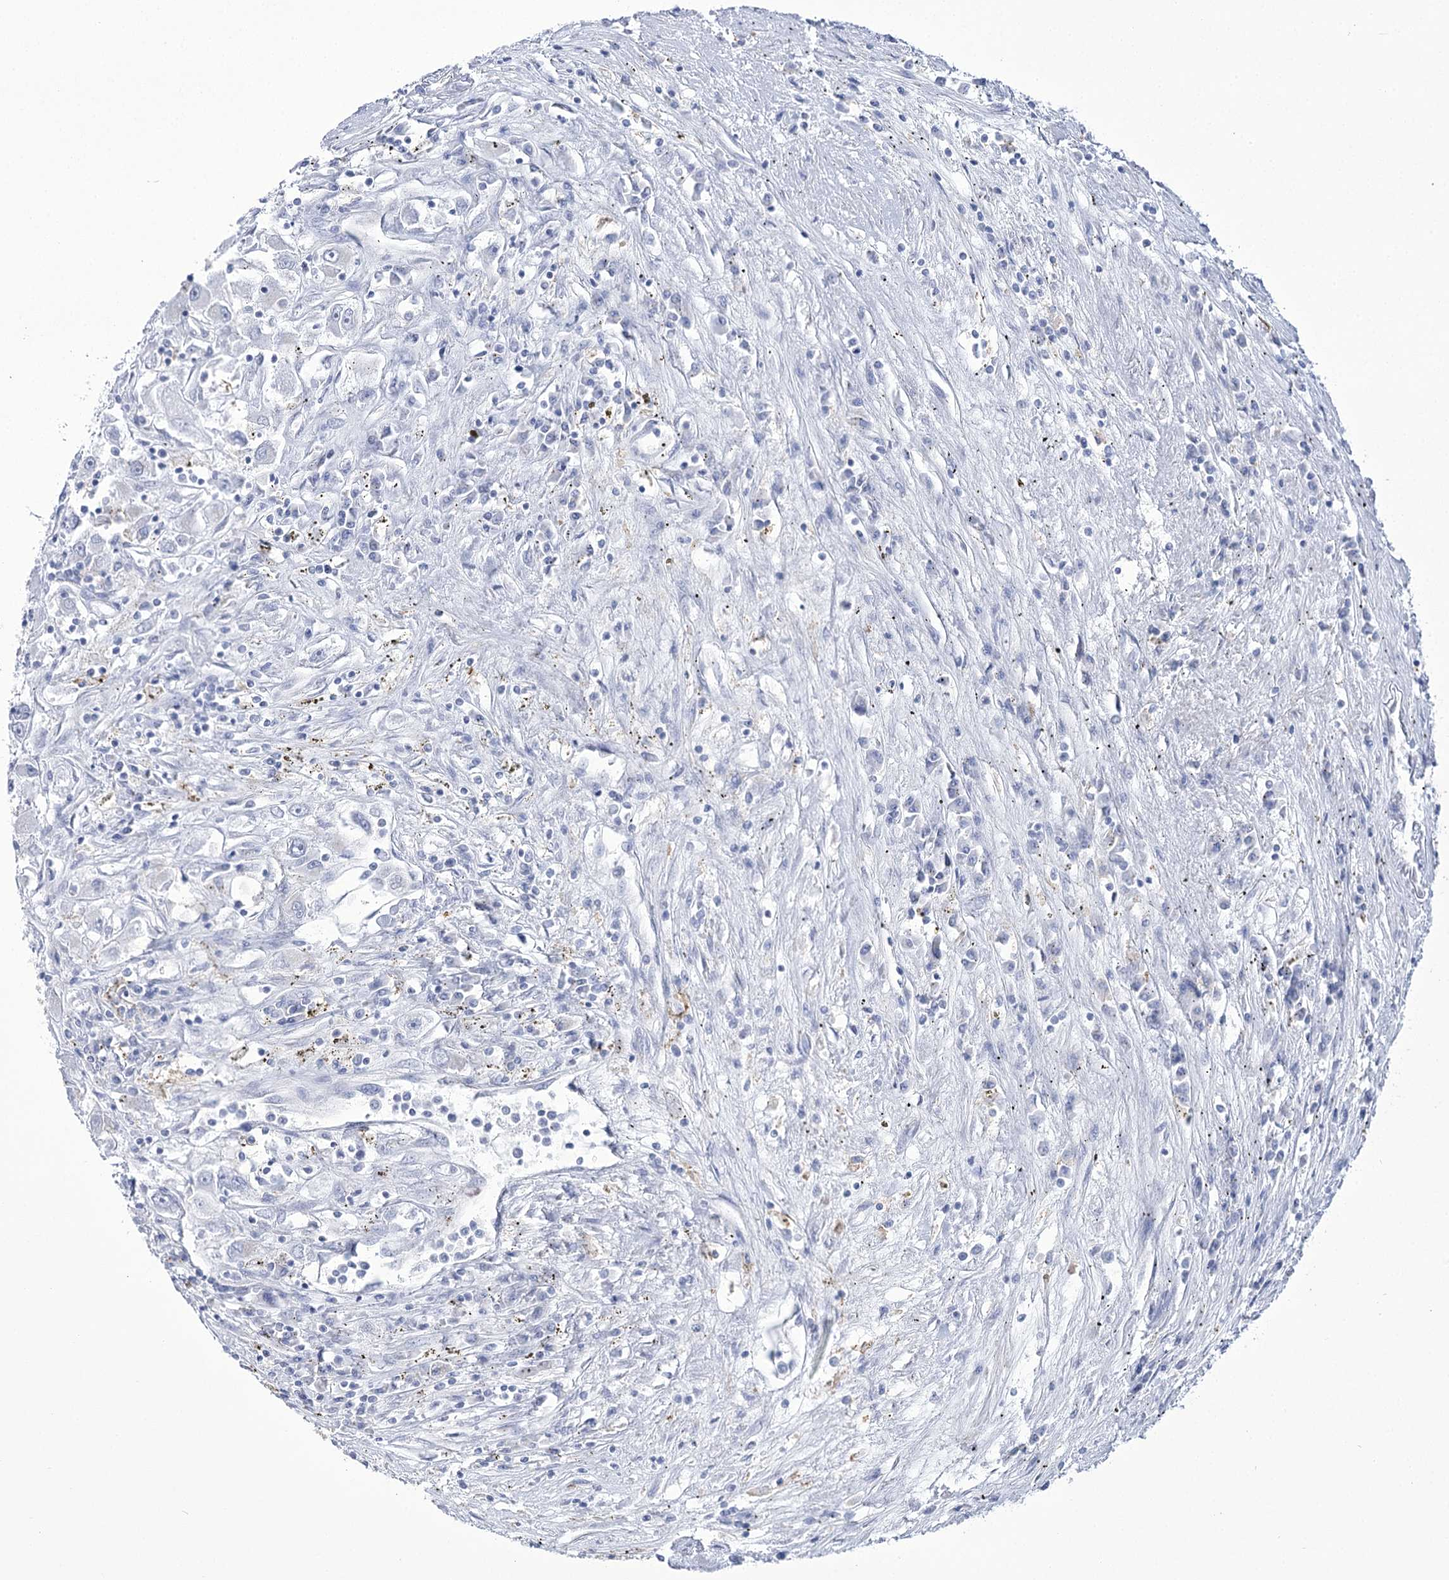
{"staining": {"intensity": "negative", "quantity": "none", "location": "none"}, "tissue": "renal cancer", "cell_type": "Tumor cells", "image_type": "cancer", "snomed": [{"axis": "morphology", "description": "Adenocarcinoma, NOS"}, {"axis": "topography", "description": "Kidney"}], "caption": "Adenocarcinoma (renal) was stained to show a protein in brown. There is no significant positivity in tumor cells.", "gene": "PDHB", "patient": {"sex": "female", "age": 52}}